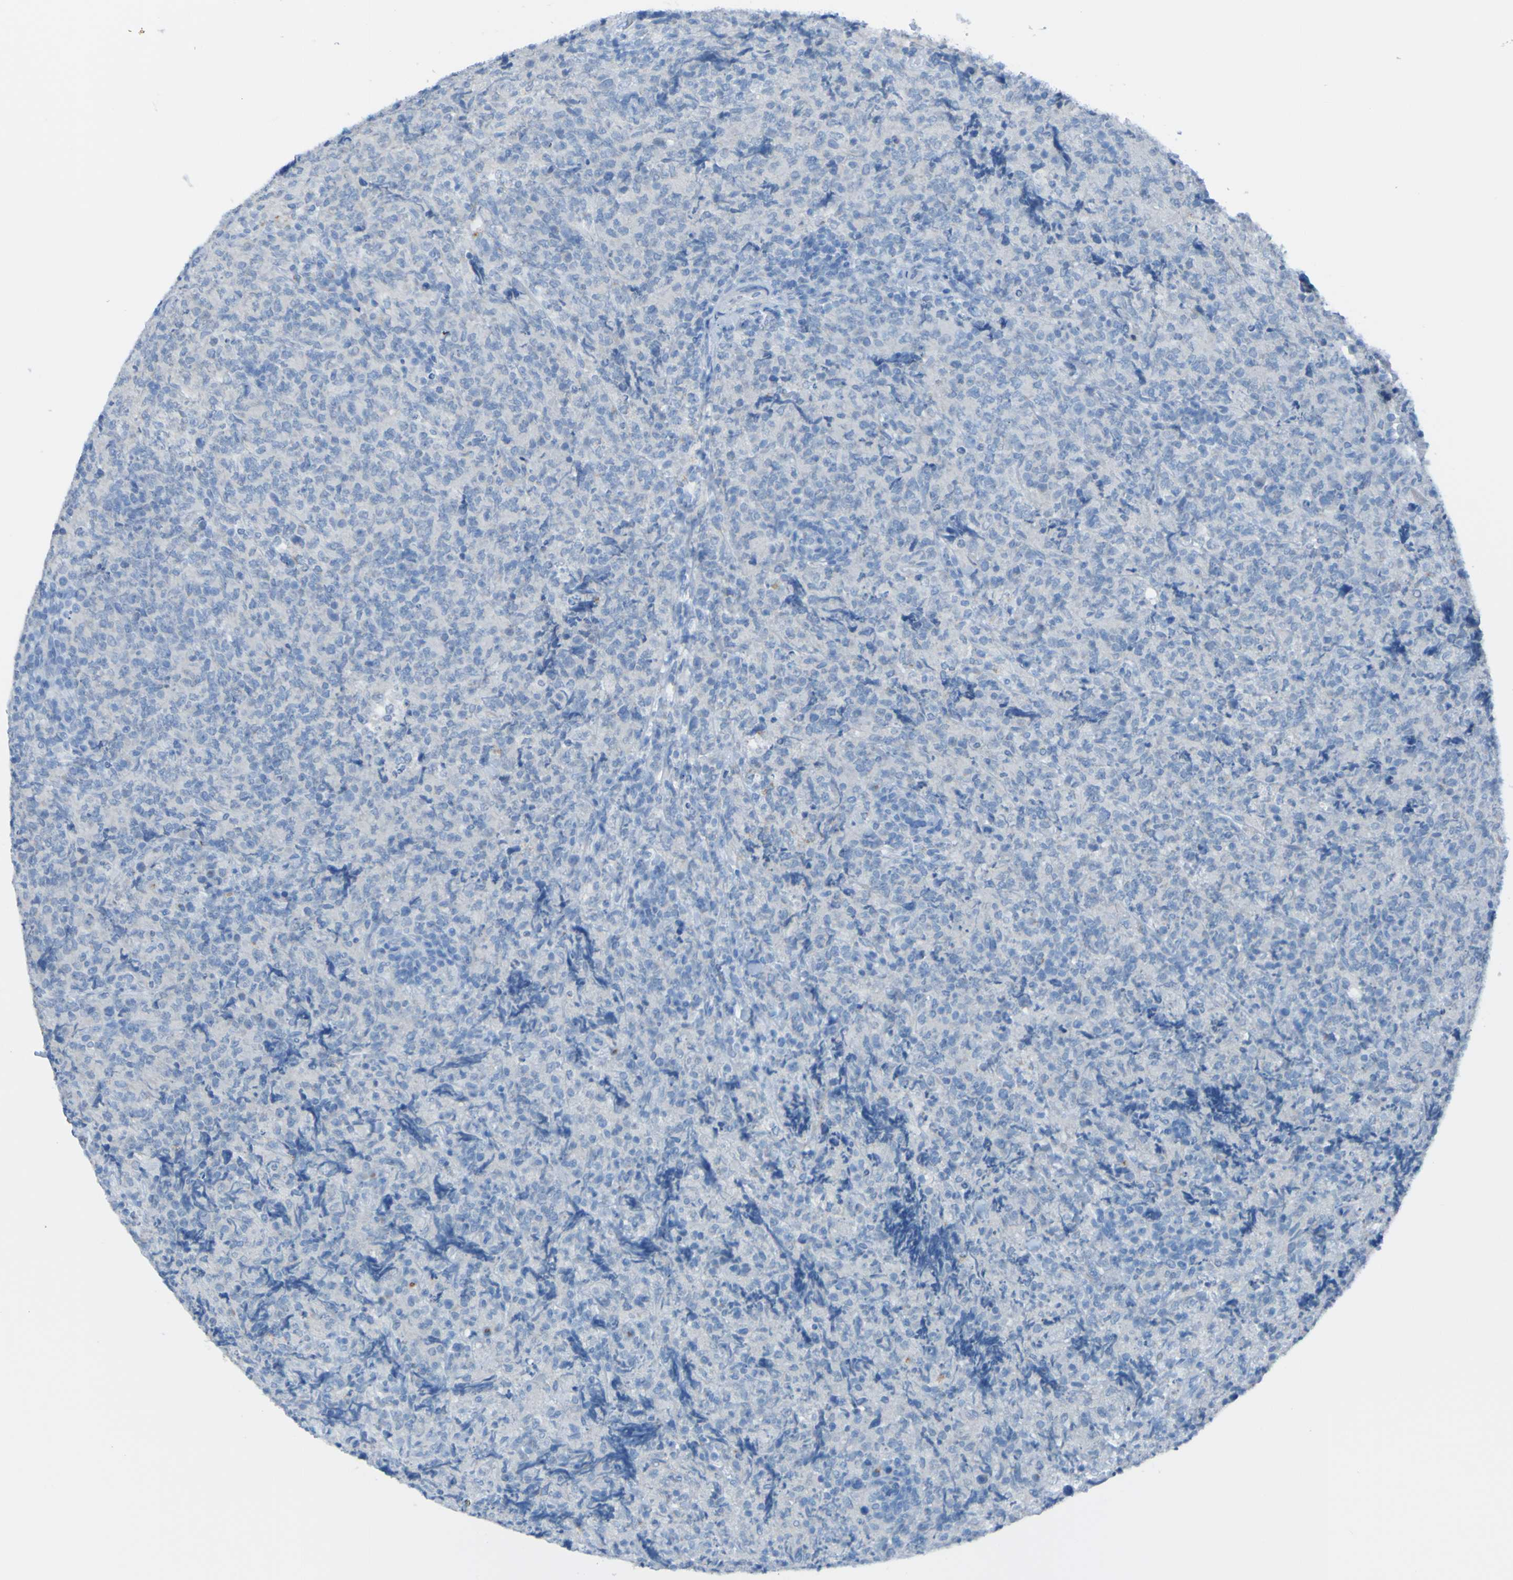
{"staining": {"intensity": "negative", "quantity": "none", "location": "none"}, "tissue": "lymphoma", "cell_type": "Tumor cells", "image_type": "cancer", "snomed": [{"axis": "morphology", "description": "Malignant lymphoma, non-Hodgkin's type, High grade"}, {"axis": "topography", "description": "Tonsil"}], "caption": "This is a image of immunohistochemistry (IHC) staining of lymphoma, which shows no positivity in tumor cells. (Stains: DAB IHC with hematoxylin counter stain, Microscopy: brightfield microscopy at high magnification).", "gene": "ACMSD", "patient": {"sex": "female", "age": 36}}